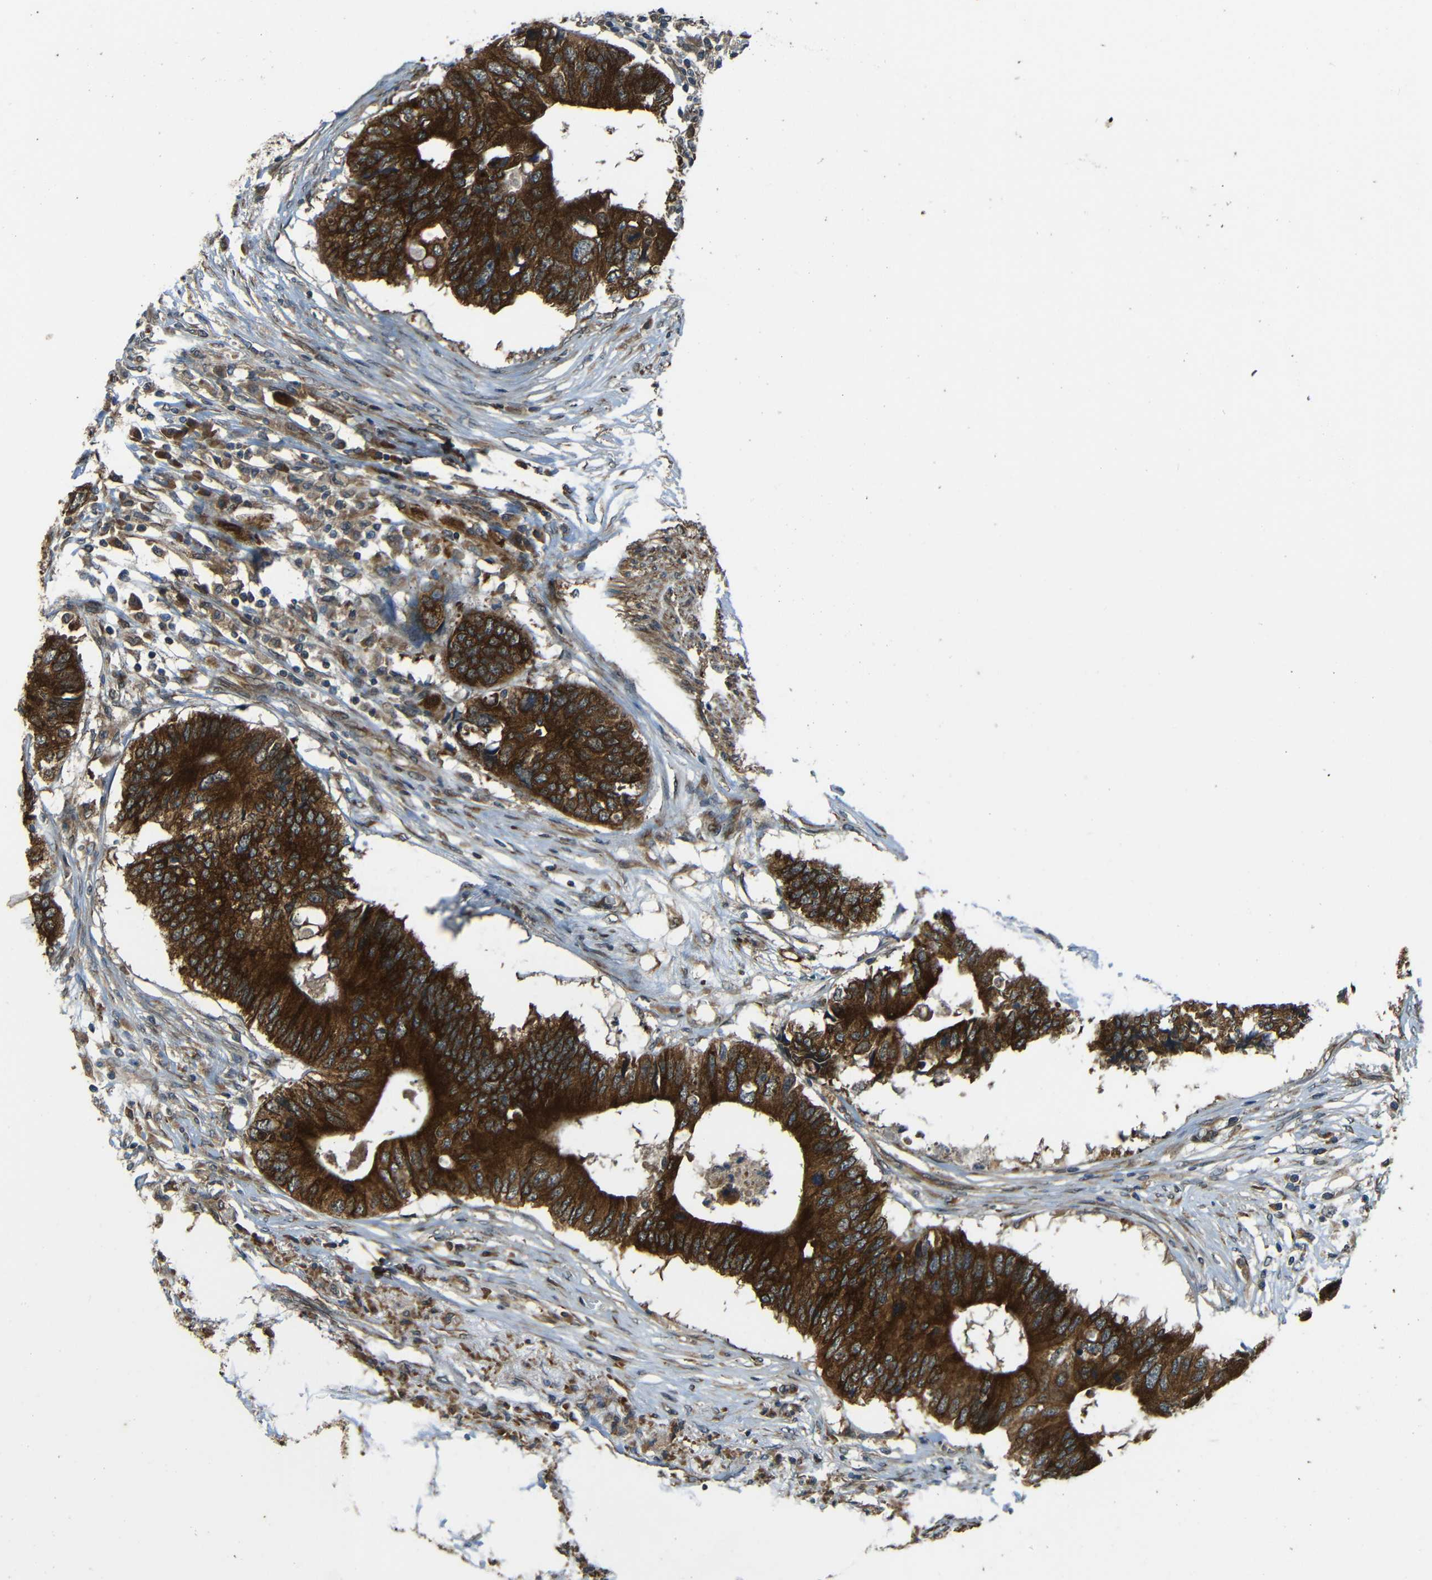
{"staining": {"intensity": "strong", "quantity": ">75%", "location": "cytoplasmic/membranous"}, "tissue": "colorectal cancer", "cell_type": "Tumor cells", "image_type": "cancer", "snomed": [{"axis": "morphology", "description": "Adenocarcinoma, NOS"}, {"axis": "topography", "description": "Colon"}], "caption": "About >75% of tumor cells in colorectal cancer show strong cytoplasmic/membranous protein expression as visualized by brown immunohistochemical staining.", "gene": "VAPB", "patient": {"sex": "male", "age": 71}}